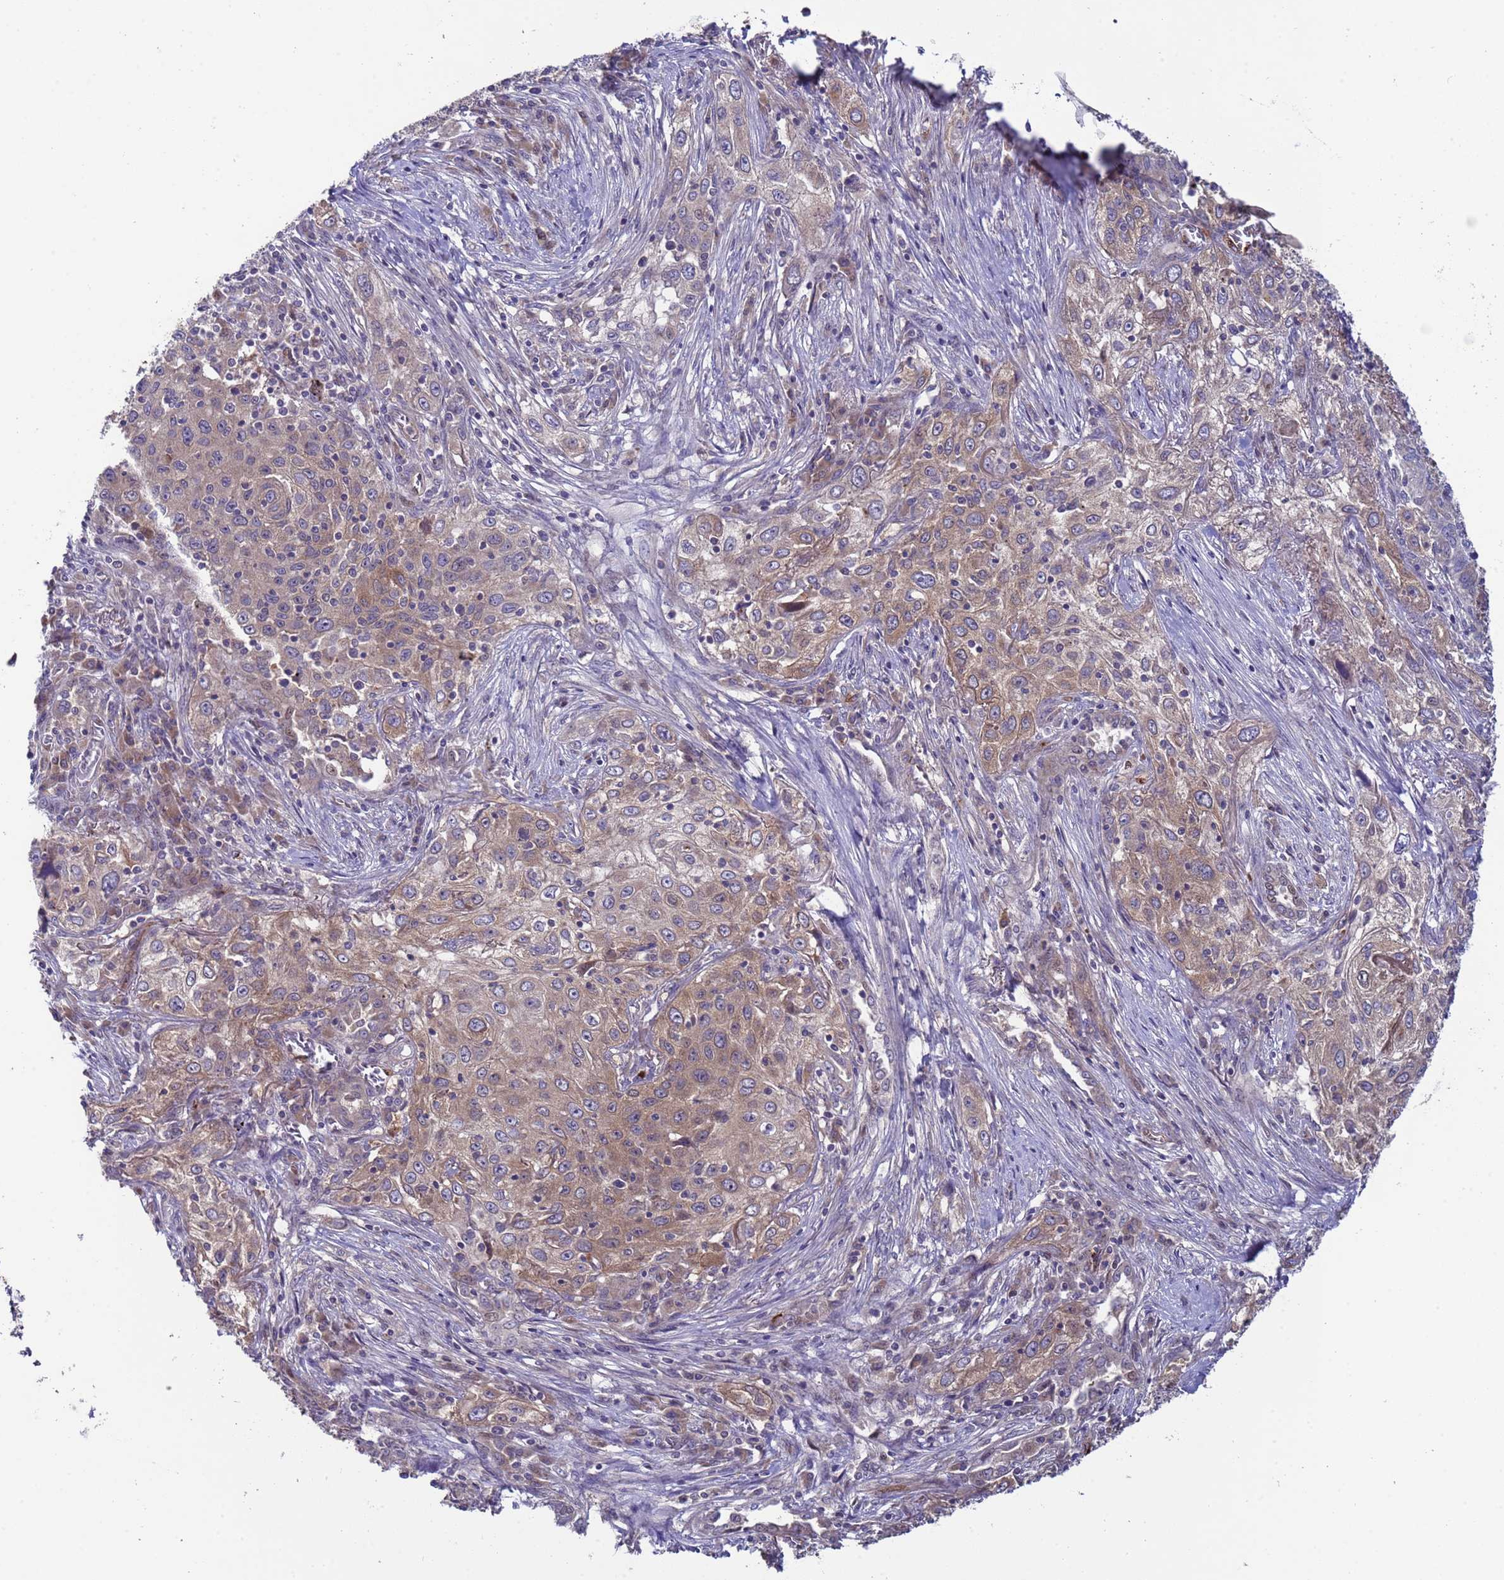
{"staining": {"intensity": "weak", "quantity": ">75%", "location": "cytoplasmic/membranous"}, "tissue": "lung cancer", "cell_type": "Tumor cells", "image_type": "cancer", "snomed": [{"axis": "morphology", "description": "Squamous cell carcinoma, NOS"}, {"axis": "topography", "description": "Lung"}], "caption": "Immunohistochemistry (IHC) staining of lung cancer (squamous cell carcinoma), which displays low levels of weak cytoplasmic/membranous expression in about >75% of tumor cells indicating weak cytoplasmic/membranous protein staining. The staining was performed using DAB (3,3'-diaminobenzidine) (brown) for protein detection and nuclei were counterstained in hematoxylin (blue).", "gene": "ZNF248", "patient": {"sex": "female", "age": 69}}